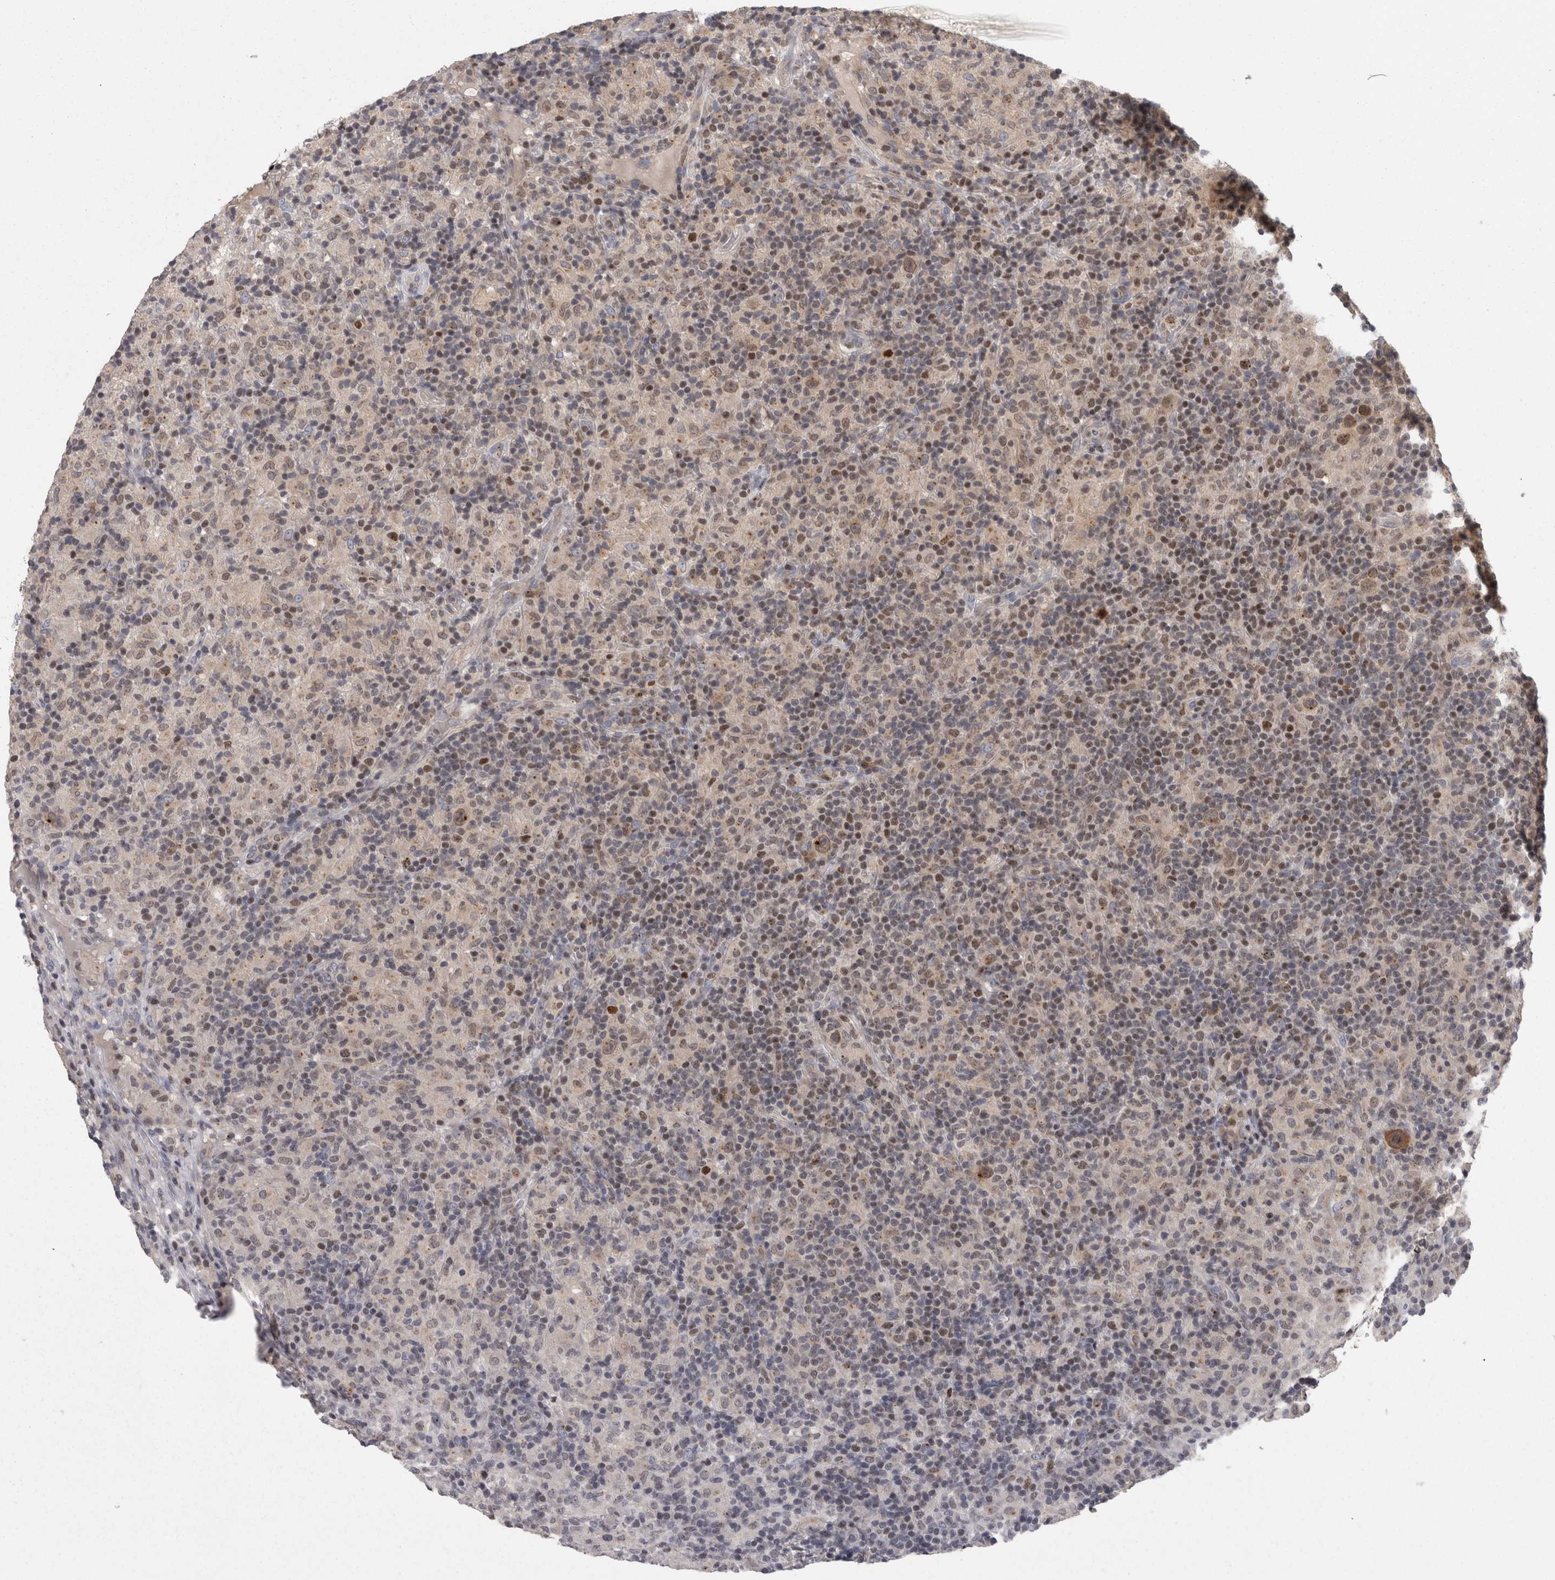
{"staining": {"intensity": "moderate", "quantity": "25%-75%", "location": "cytoplasmic/membranous,nuclear"}, "tissue": "lymphoma", "cell_type": "Tumor cells", "image_type": "cancer", "snomed": [{"axis": "morphology", "description": "Hodgkin's disease, NOS"}, {"axis": "topography", "description": "Lymph node"}], "caption": "Lymphoma stained with DAB IHC exhibits medium levels of moderate cytoplasmic/membranous and nuclear positivity in about 25%-75% of tumor cells.", "gene": "PCM1", "patient": {"sex": "male", "age": 70}}